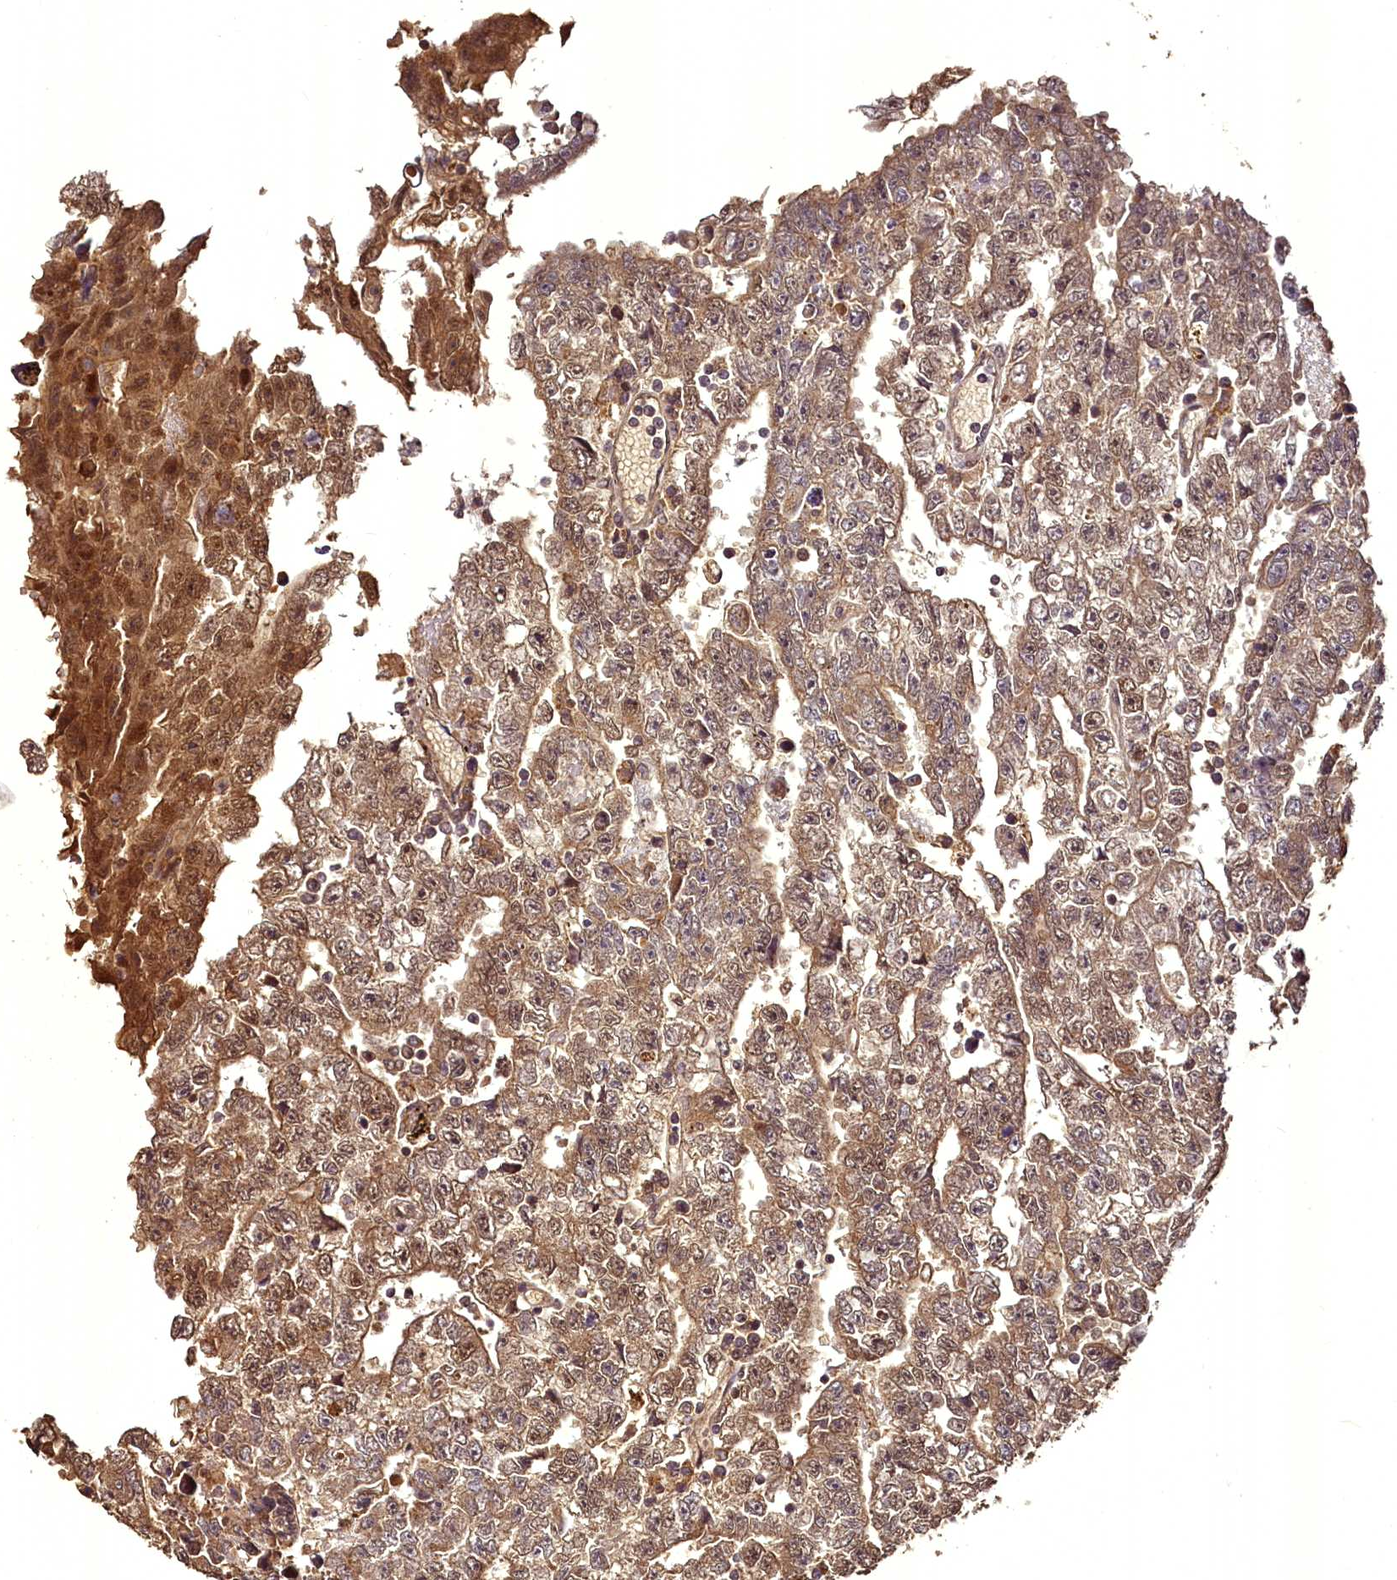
{"staining": {"intensity": "moderate", "quantity": ">75%", "location": "cytoplasmic/membranous,nuclear"}, "tissue": "testis cancer", "cell_type": "Tumor cells", "image_type": "cancer", "snomed": [{"axis": "morphology", "description": "Carcinoma, Embryonal, NOS"}, {"axis": "topography", "description": "Testis"}], "caption": "Immunohistochemical staining of human embryonal carcinoma (testis) shows medium levels of moderate cytoplasmic/membranous and nuclear protein expression in approximately >75% of tumor cells.", "gene": "VPS51", "patient": {"sex": "male", "age": 25}}